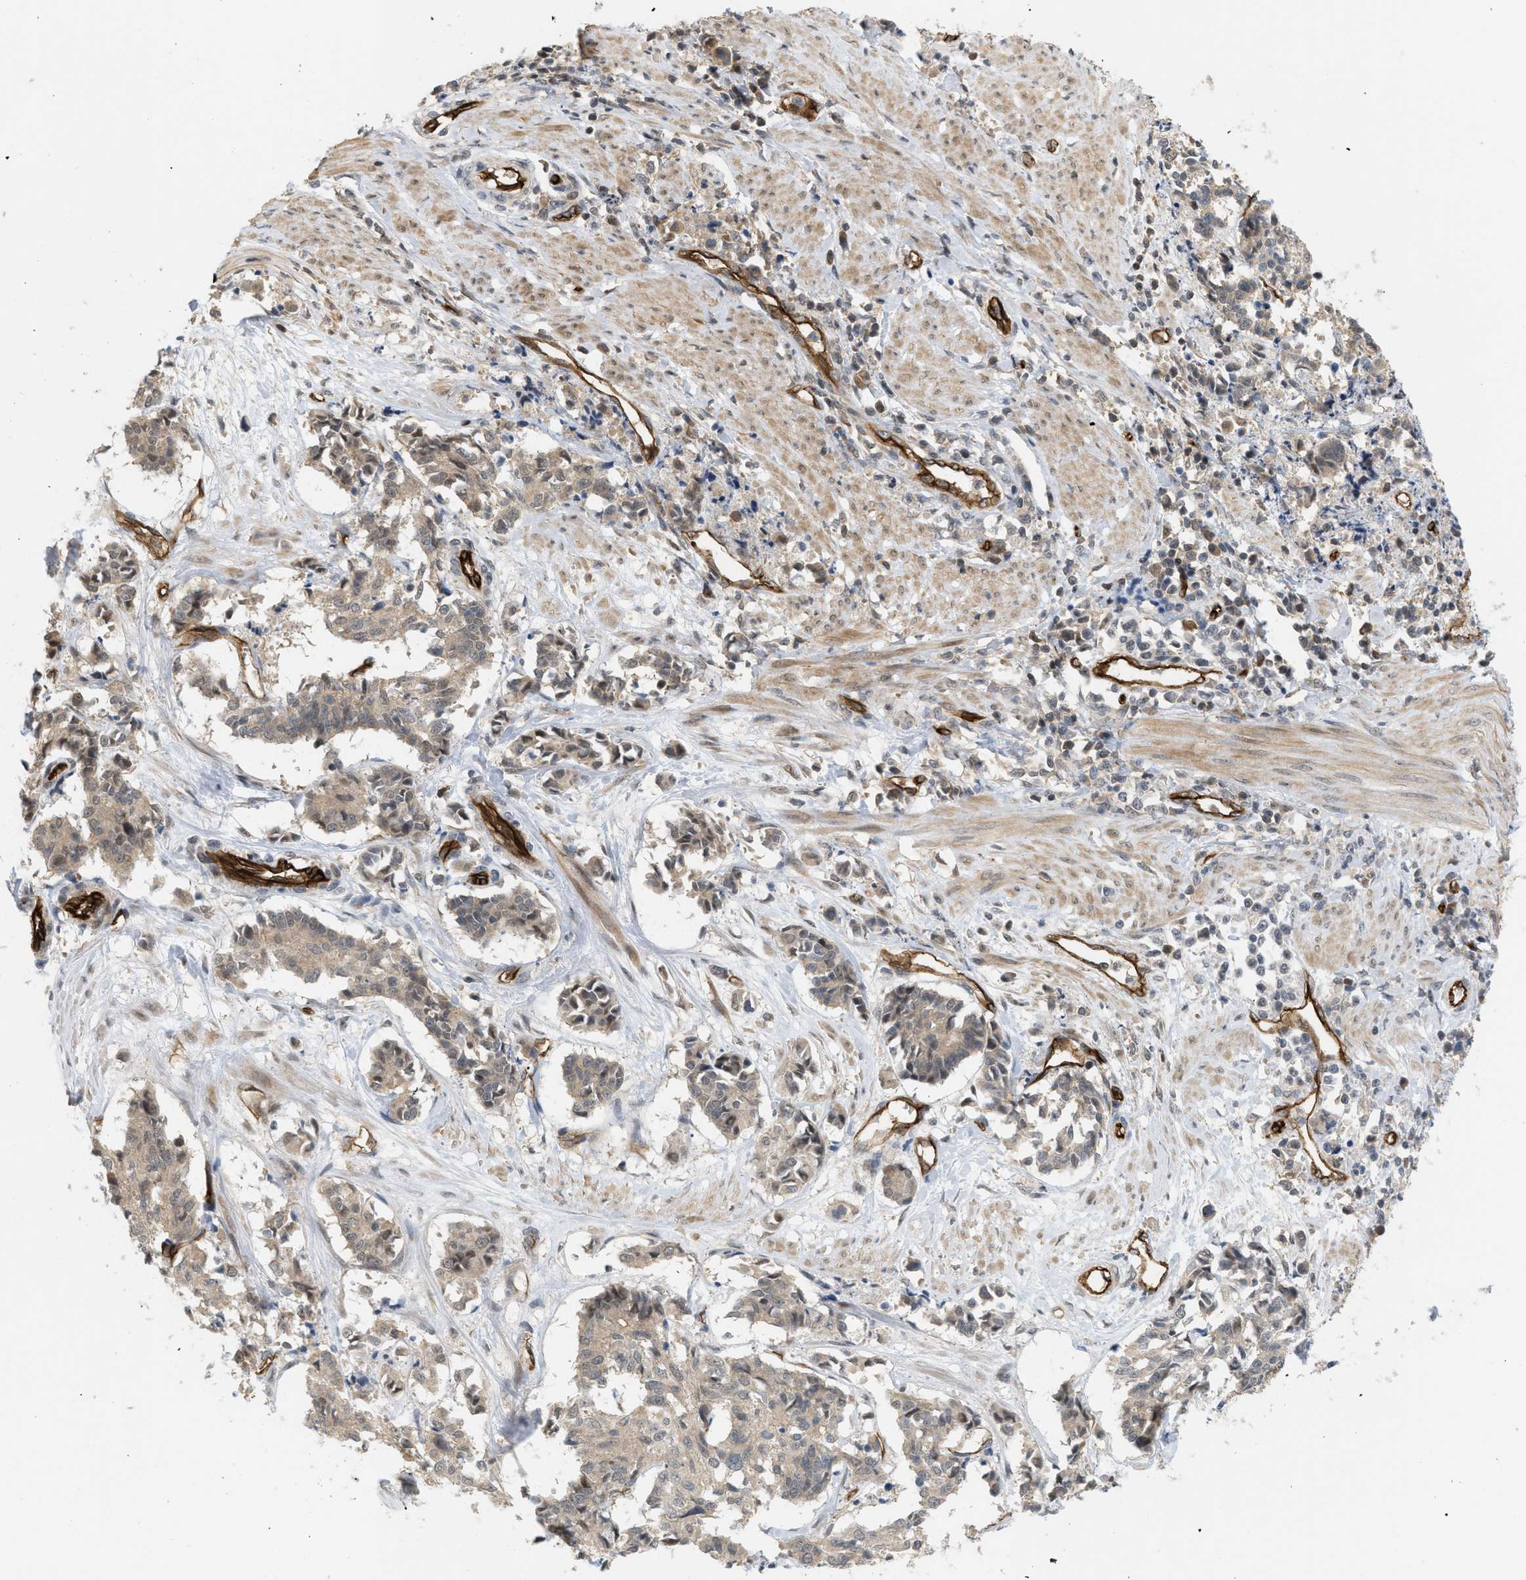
{"staining": {"intensity": "weak", "quantity": ">75%", "location": "cytoplasmic/membranous"}, "tissue": "cervical cancer", "cell_type": "Tumor cells", "image_type": "cancer", "snomed": [{"axis": "morphology", "description": "Squamous cell carcinoma, NOS"}, {"axis": "topography", "description": "Cervix"}], "caption": "Squamous cell carcinoma (cervical) stained with a protein marker exhibits weak staining in tumor cells.", "gene": "PALMD", "patient": {"sex": "female", "age": 35}}